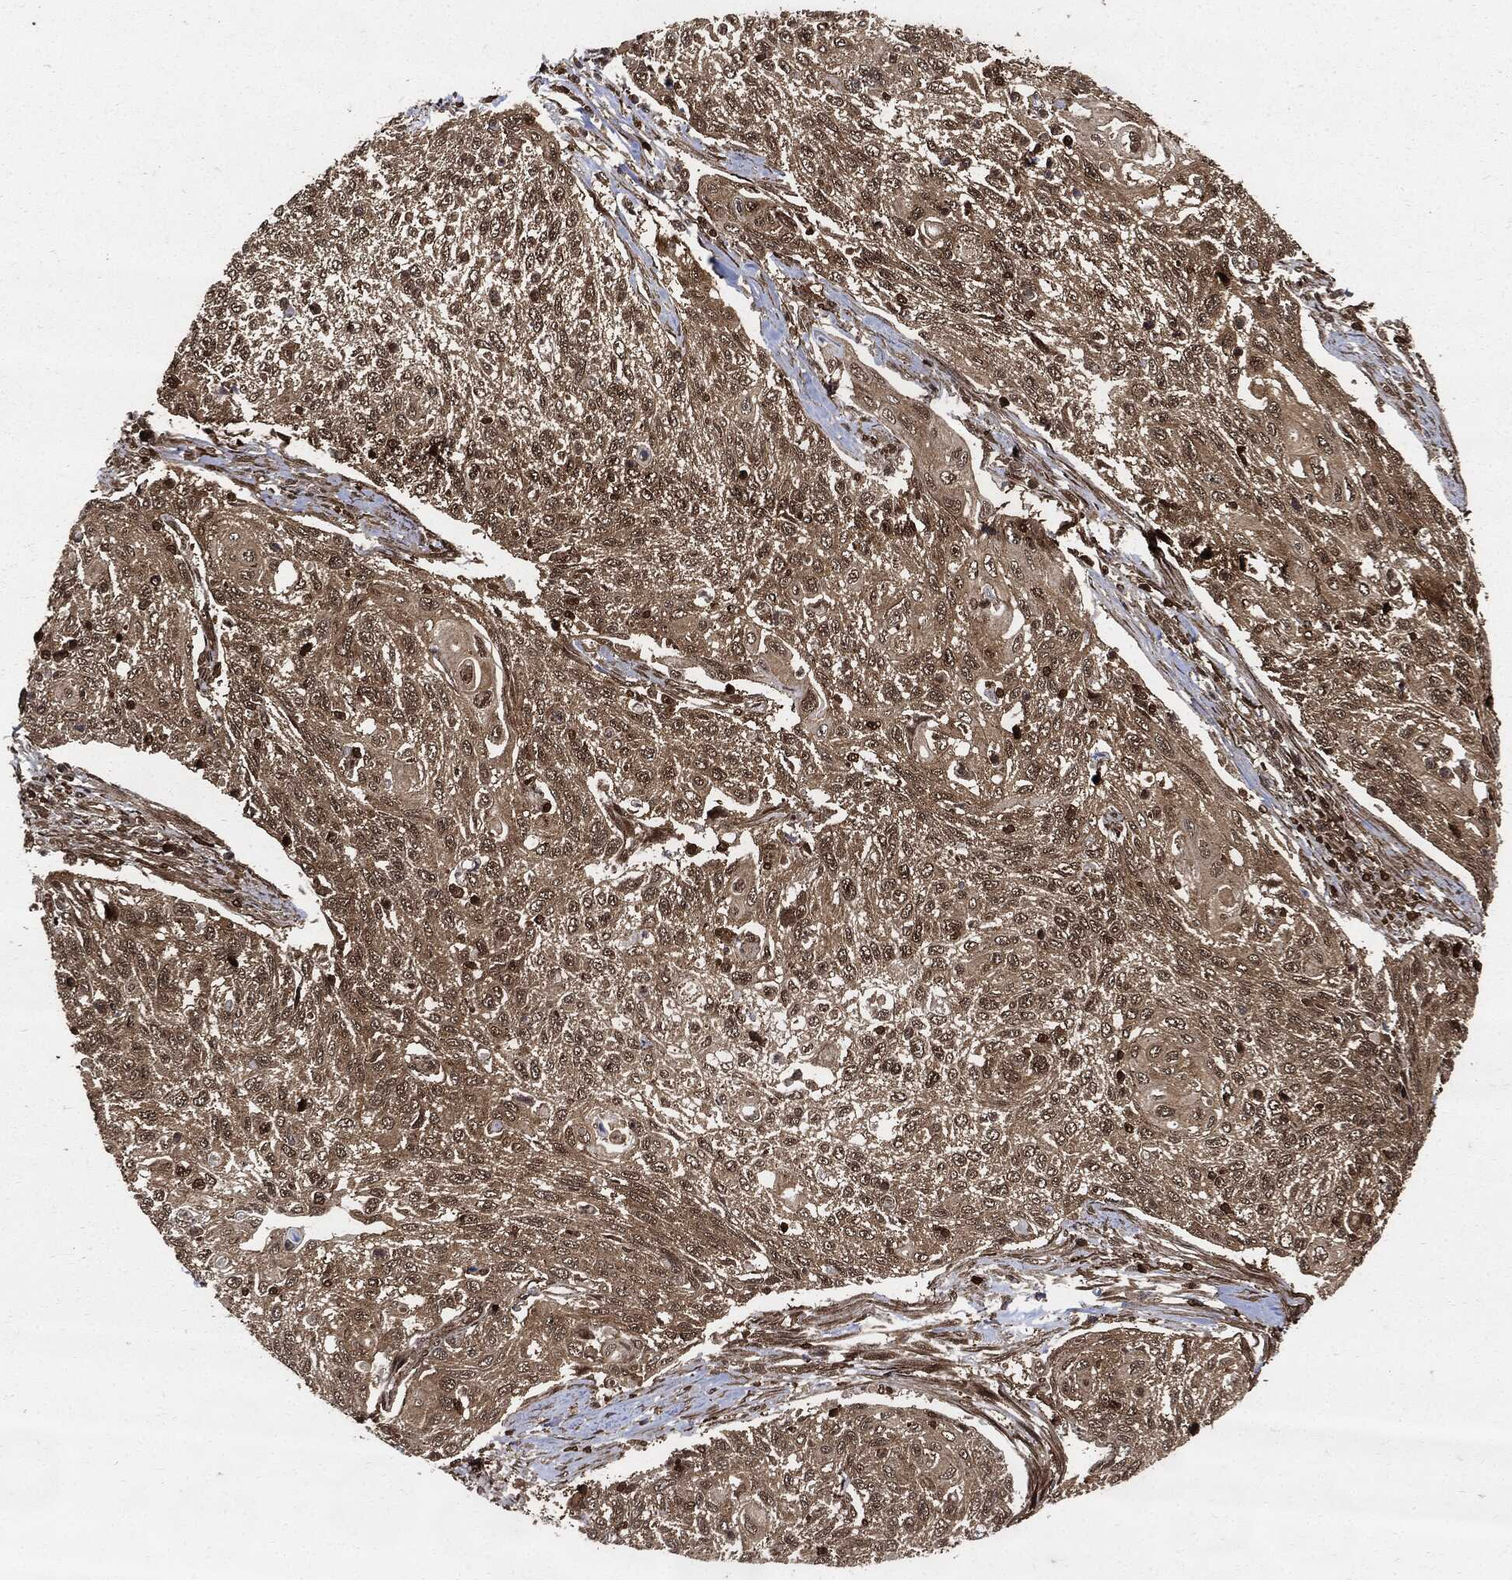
{"staining": {"intensity": "moderate", "quantity": ">75%", "location": "cytoplasmic/membranous"}, "tissue": "cervical cancer", "cell_type": "Tumor cells", "image_type": "cancer", "snomed": [{"axis": "morphology", "description": "Squamous cell carcinoma, NOS"}, {"axis": "topography", "description": "Cervix"}], "caption": "Cervical cancer stained for a protein (brown) shows moderate cytoplasmic/membranous positive expression in approximately >75% of tumor cells.", "gene": "YWHAB", "patient": {"sex": "female", "age": 70}}